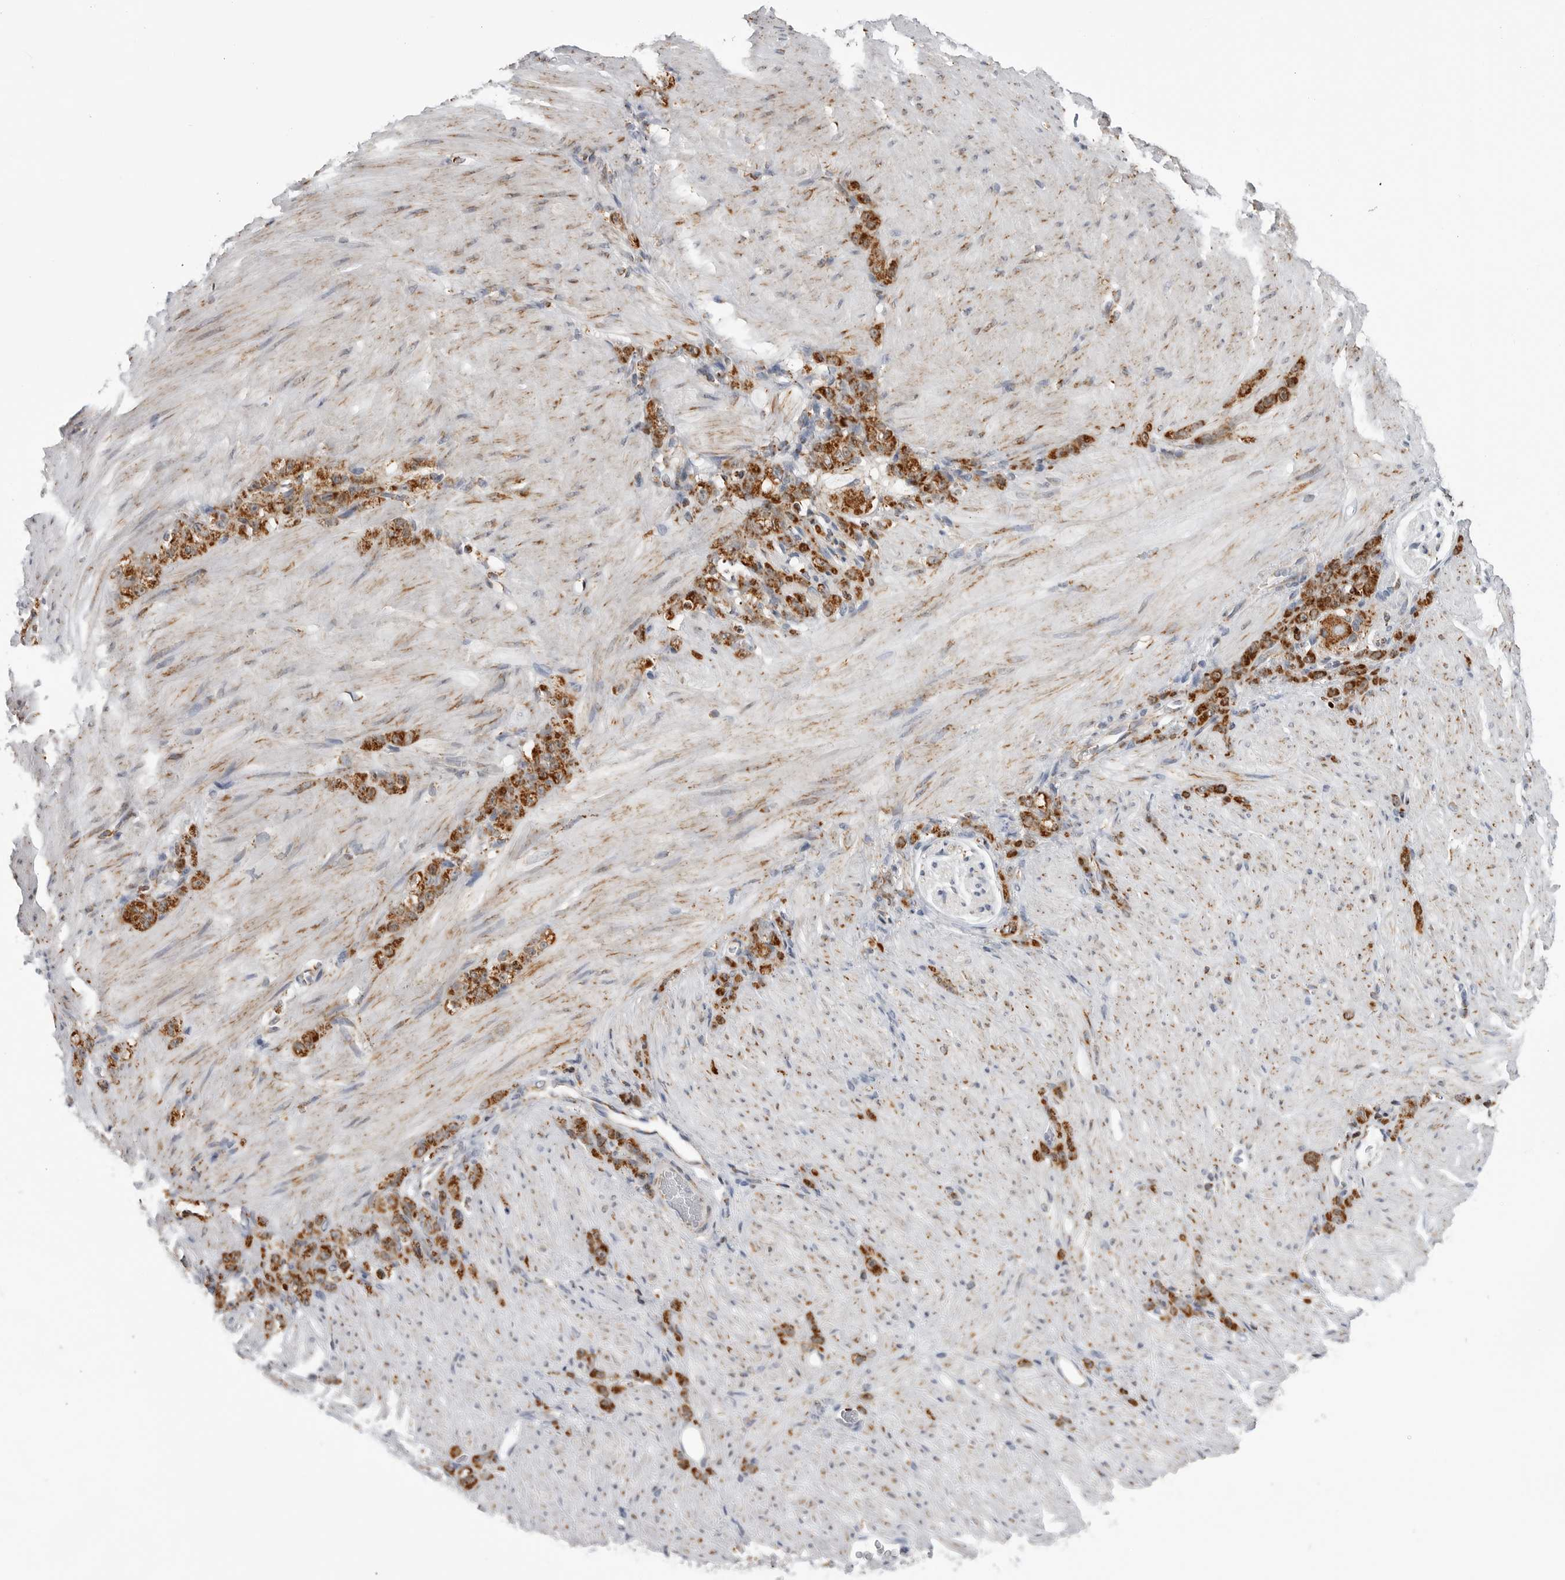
{"staining": {"intensity": "strong", "quantity": ">75%", "location": "cytoplasmic/membranous"}, "tissue": "stomach cancer", "cell_type": "Tumor cells", "image_type": "cancer", "snomed": [{"axis": "morphology", "description": "Normal tissue, NOS"}, {"axis": "morphology", "description": "Adenocarcinoma, NOS"}, {"axis": "topography", "description": "Stomach"}], "caption": "IHC image of stomach adenocarcinoma stained for a protein (brown), which displays high levels of strong cytoplasmic/membranous positivity in approximately >75% of tumor cells.", "gene": "COX5A", "patient": {"sex": "male", "age": 82}}